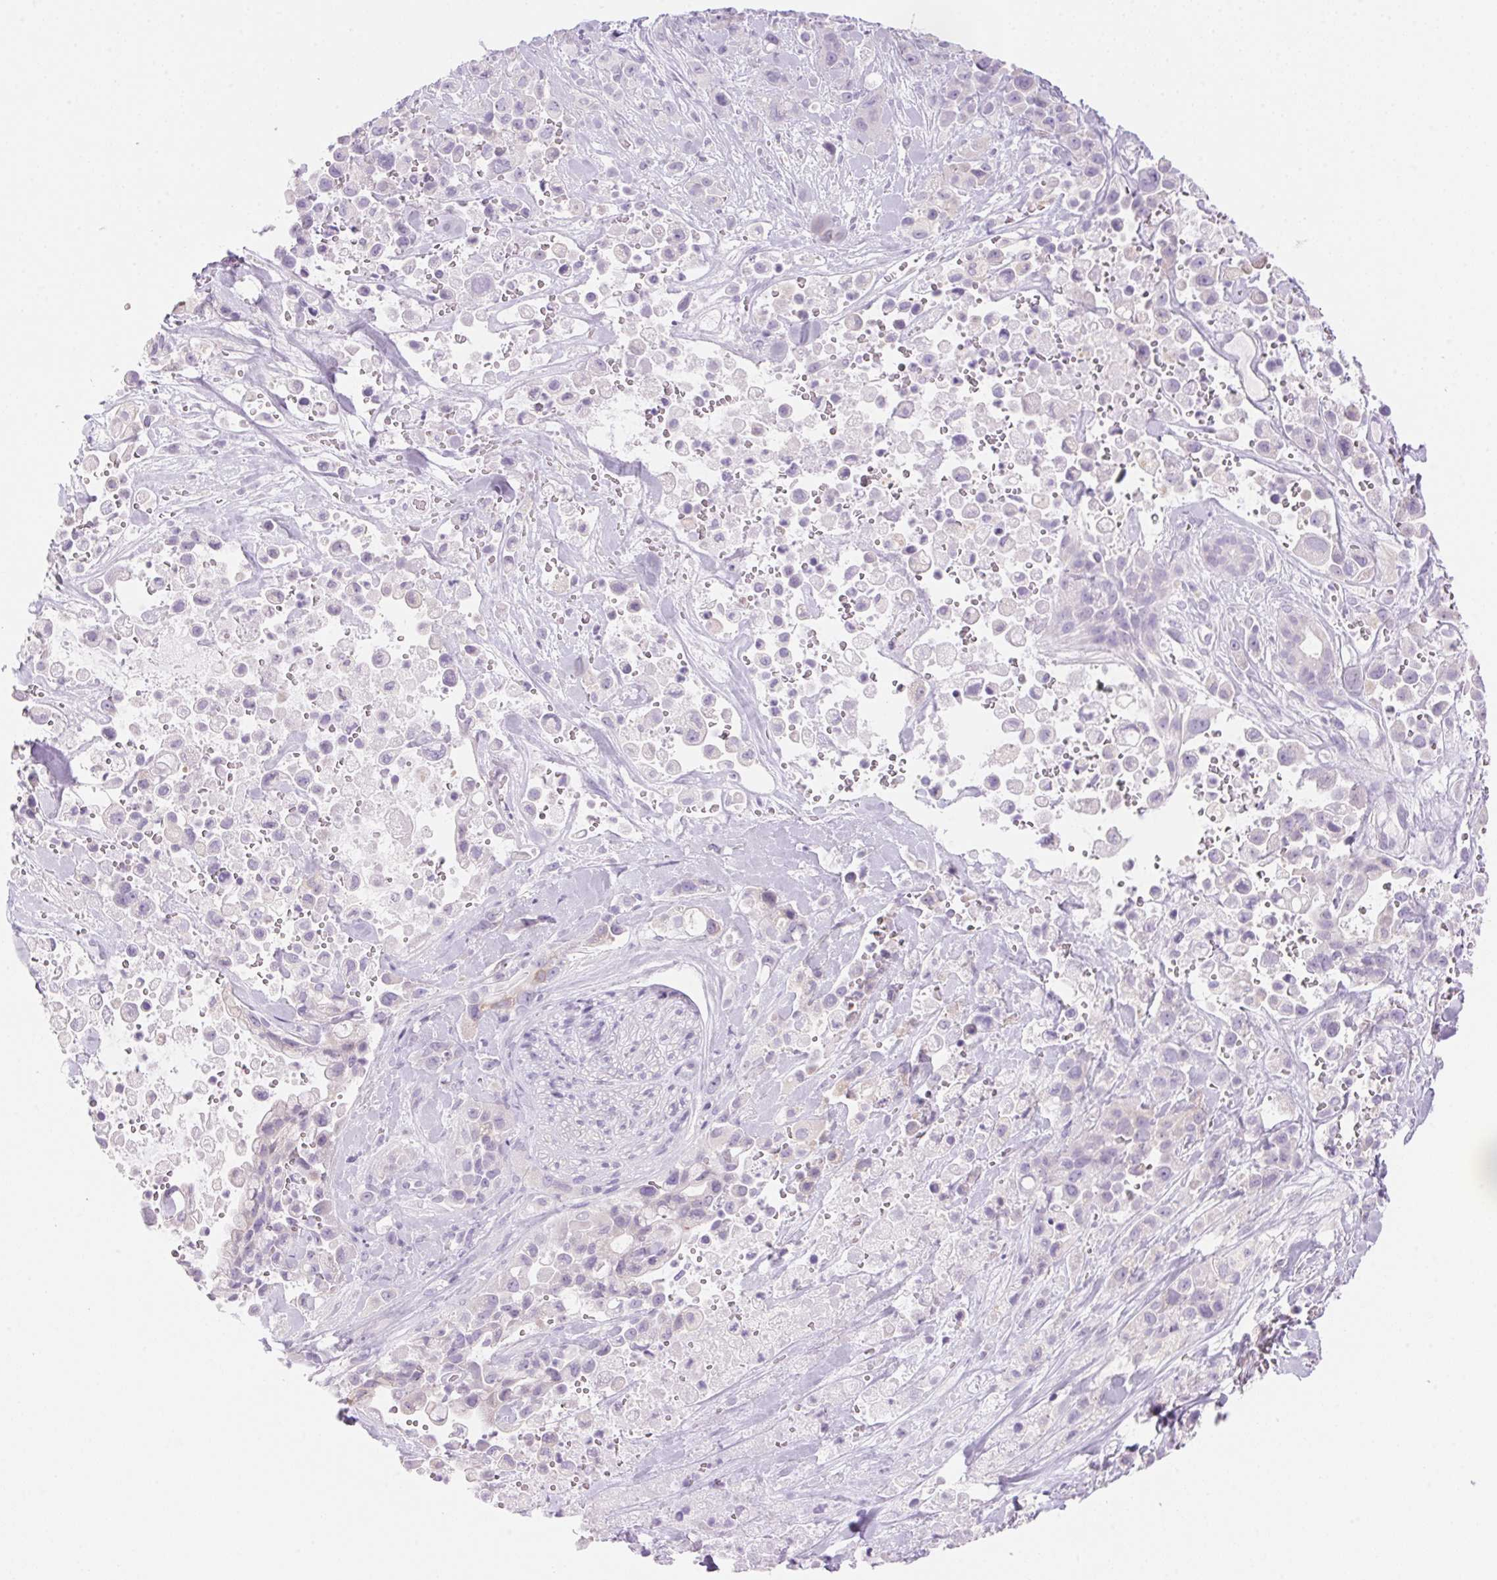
{"staining": {"intensity": "negative", "quantity": "none", "location": "none"}, "tissue": "pancreatic cancer", "cell_type": "Tumor cells", "image_type": "cancer", "snomed": [{"axis": "morphology", "description": "Adenocarcinoma, NOS"}, {"axis": "topography", "description": "Pancreas"}], "caption": "Tumor cells show no significant staining in pancreatic cancer (adenocarcinoma).", "gene": "DHCR24", "patient": {"sex": "male", "age": 44}}